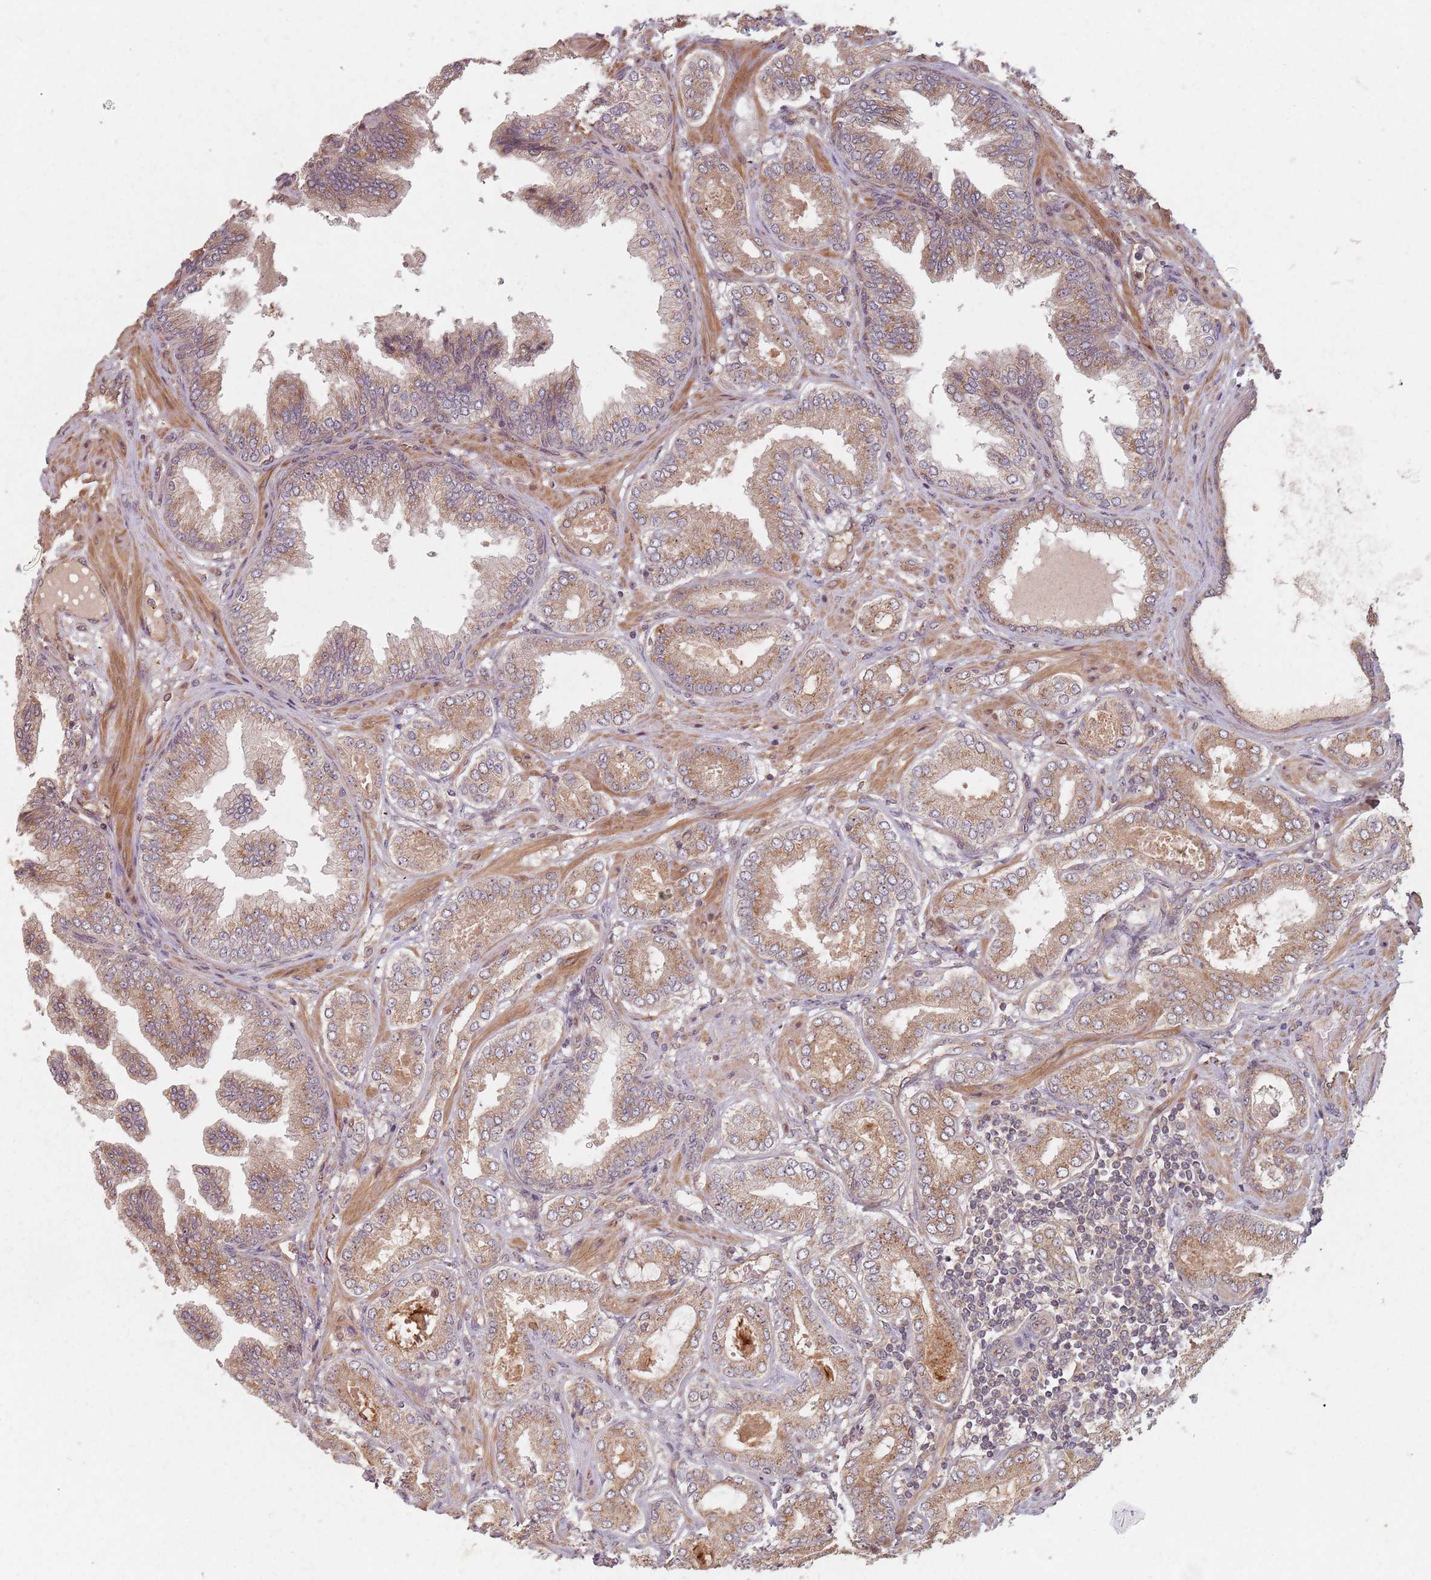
{"staining": {"intensity": "moderate", "quantity": ">75%", "location": "cytoplasmic/membranous"}, "tissue": "prostate cancer", "cell_type": "Tumor cells", "image_type": "cancer", "snomed": [{"axis": "morphology", "description": "Adenocarcinoma, Low grade"}, {"axis": "topography", "description": "Prostate"}], "caption": "Prostate cancer was stained to show a protein in brown. There is medium levels of moderate cytoplasmic/membranous staining in approximately >75% of tumor cells. (Stains: DAB in brown, nuclei in blue, Microscopy: brightfield microscopy at high magnification).", "gene": "C3orf14", "patient": {"sex": "male", "age": 63}}